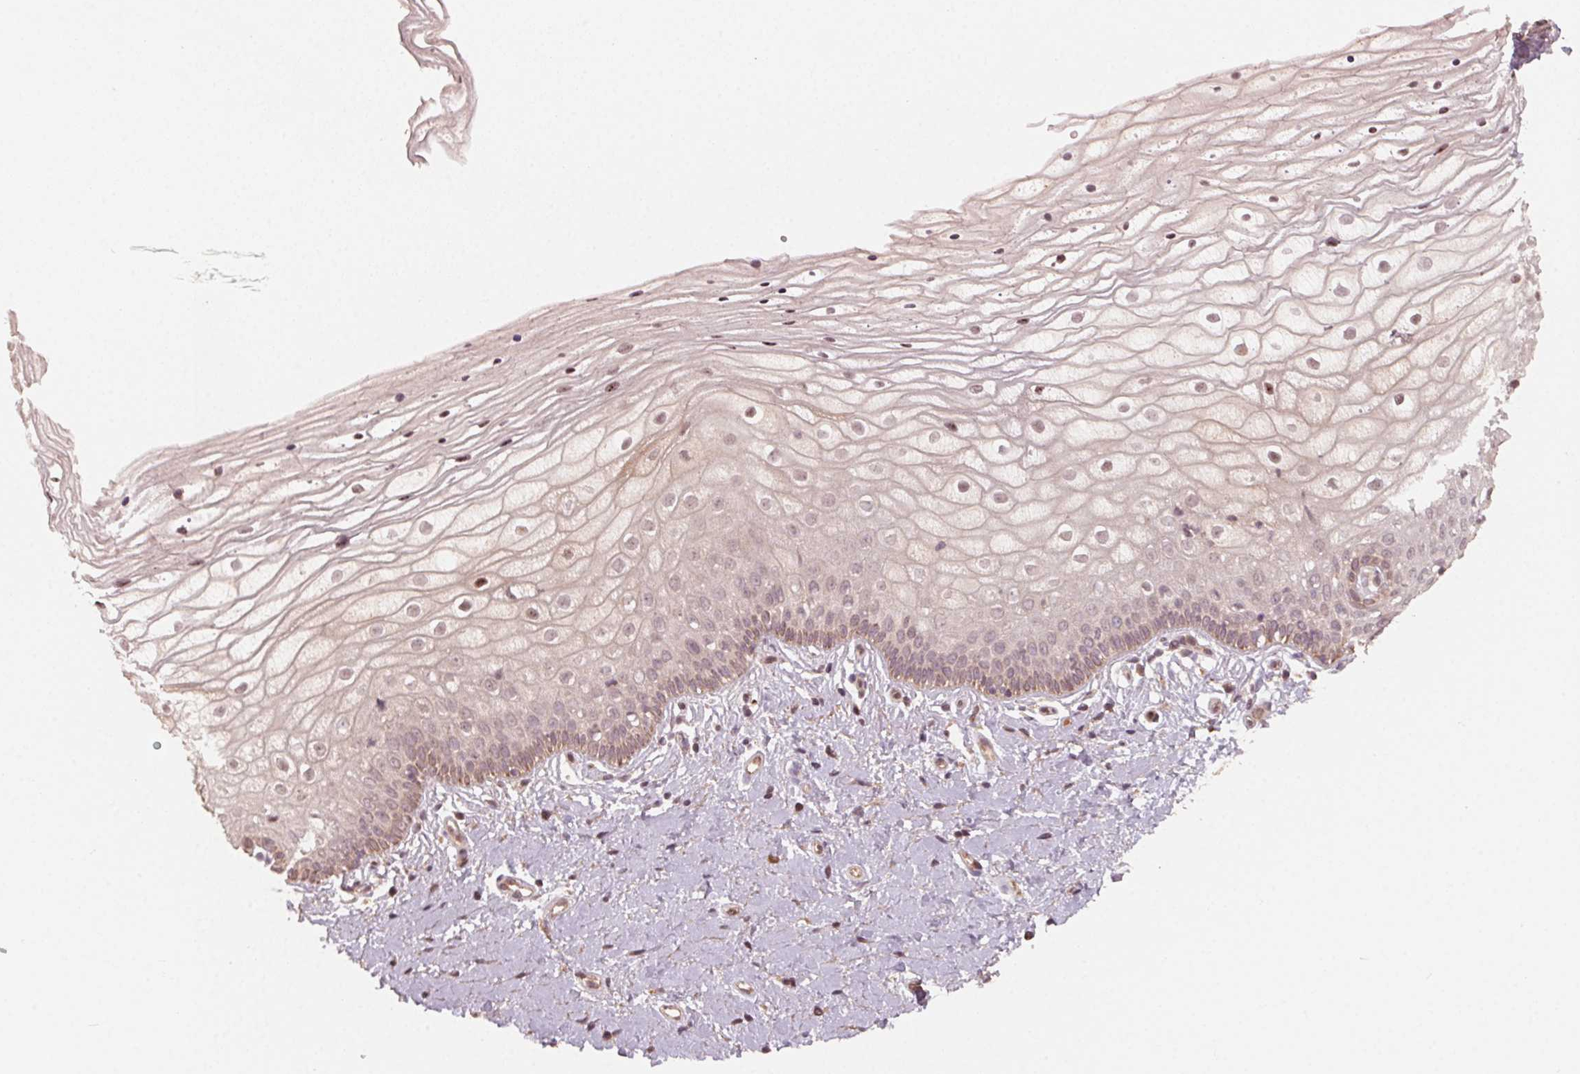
{"staining": {"intensity": "weak", "quantity": "25%-75%", "location": "cytoplasmic/membranous"}, "tissue": "vagina", "cell_type": "Squamous epithelial cells", "image_type": "normal", "snomed": [{"axis": "morphology", "description": "Normal tissue, NOS"}, {"axis": "topography", "description": "Vagina"}], "caption": "This image exhibits IHC staining of unremarkable vagina, with low weak cytoplasmic/membranous expression in approximately 25%-75% of squamous epithelial cells.", "gene": "WBP2", "patient": {"sex": "female", "age": 39}}